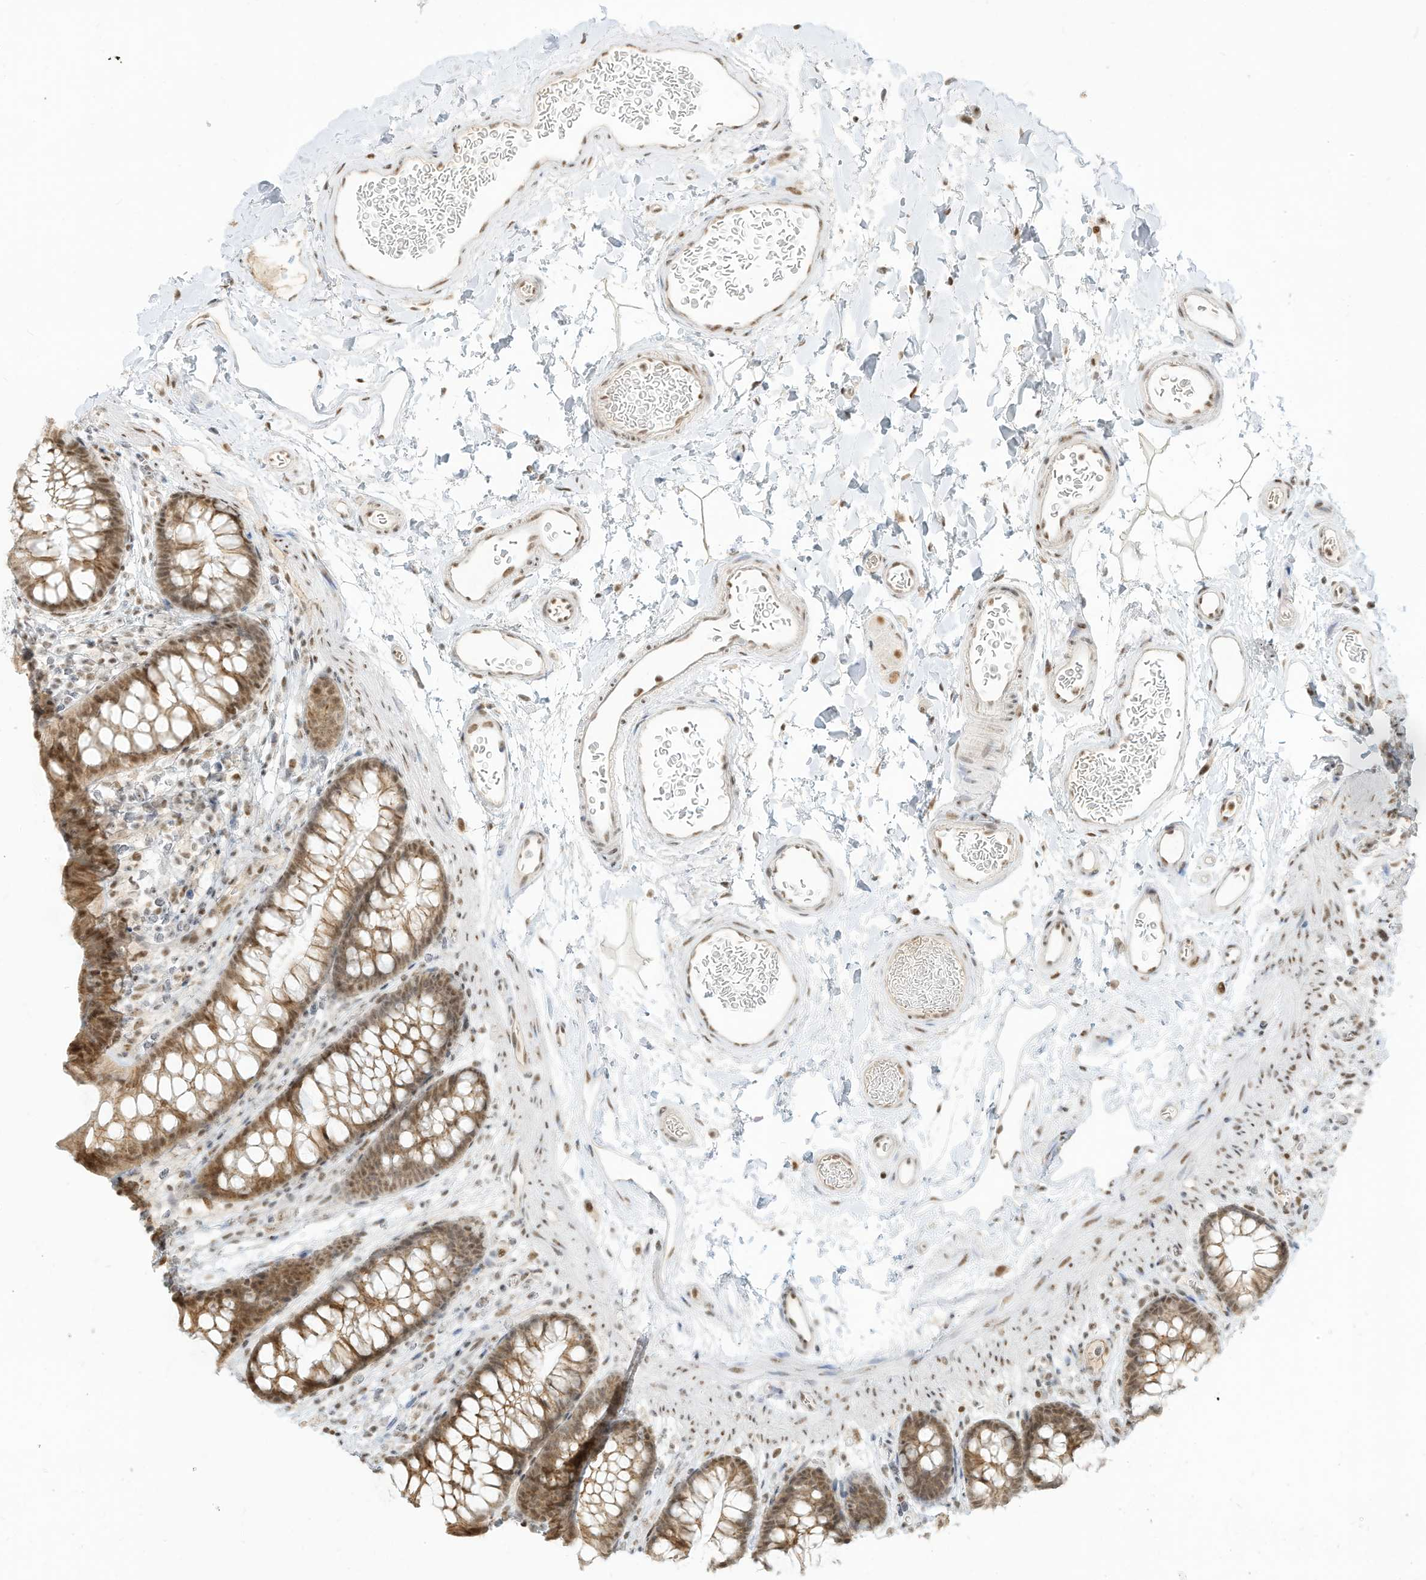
{"staining": {"intensity": "moderate", "quantity": ">75%", "location": "nuclear"}, "tissue": "colon", "cell_type": "Endothelial cells", "image_type": "normal", "snomed": [{"axis": "morphology", "description": "Normal tissue, NOS"}, {"axis": "topography", "description": "Colon"}], "caption": "Colon stained with a brown dye reveals moderate nuclear positive expression in approximately >75% of endothelial cells.", "gene": "NHSL1", "patient": {"sex": "female", "age": 62}}